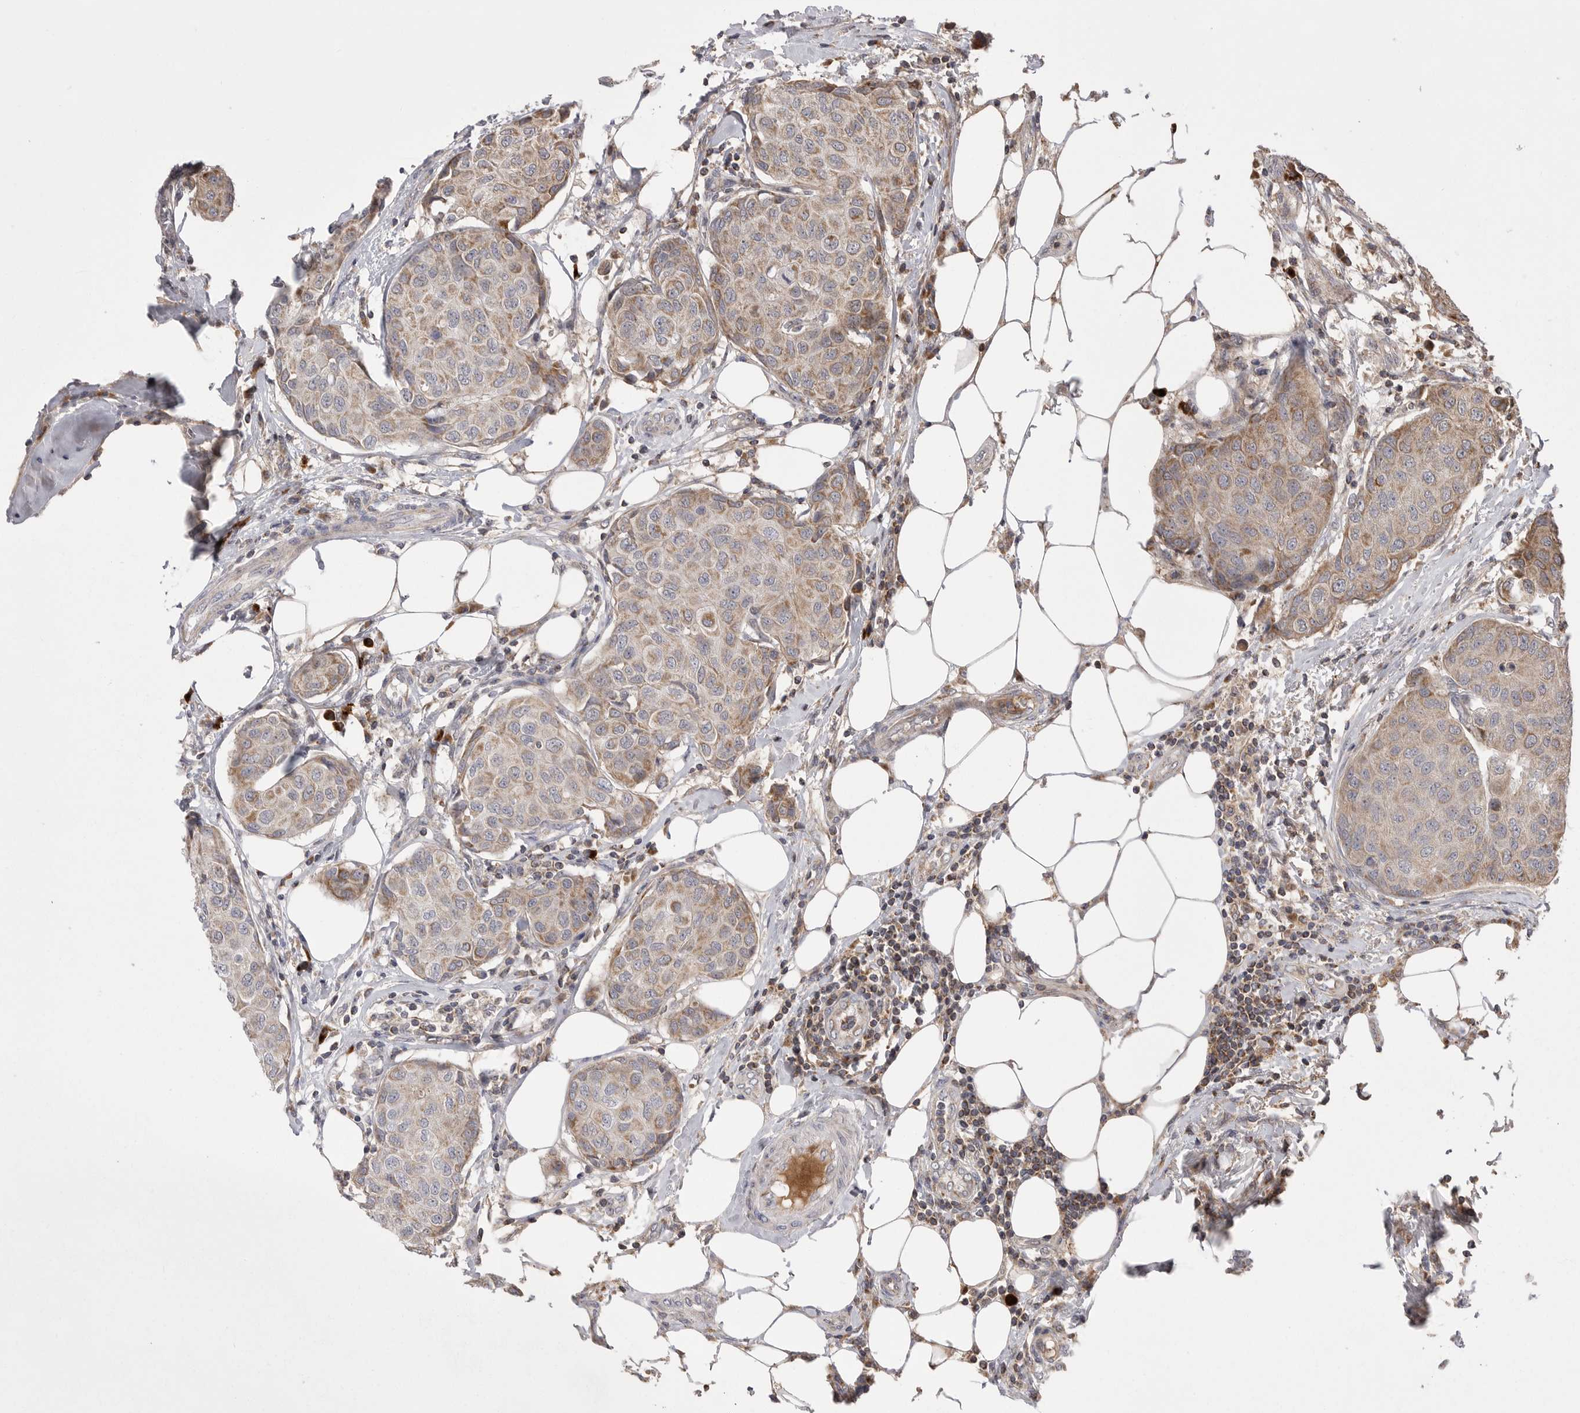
{"staining": {"intensity": "moderate", "quantity": "25%-75%", "location": "cytoplasmic/membranous"}, "tissue": "breast cancer", "cell_type": "Tumor cells", "image_type": "cancer", "snomed": [{"axis": "morphology", "description": "Duct carcinoma"}, {"axis": "topography", "description": "Breast"}], "caption": "Human breast intraductal carcinoma stained with a protein marker displays moderate staining in tumor cells.", "gene": "KYAT3", "patient": {"sex": "female", "age": 80}}